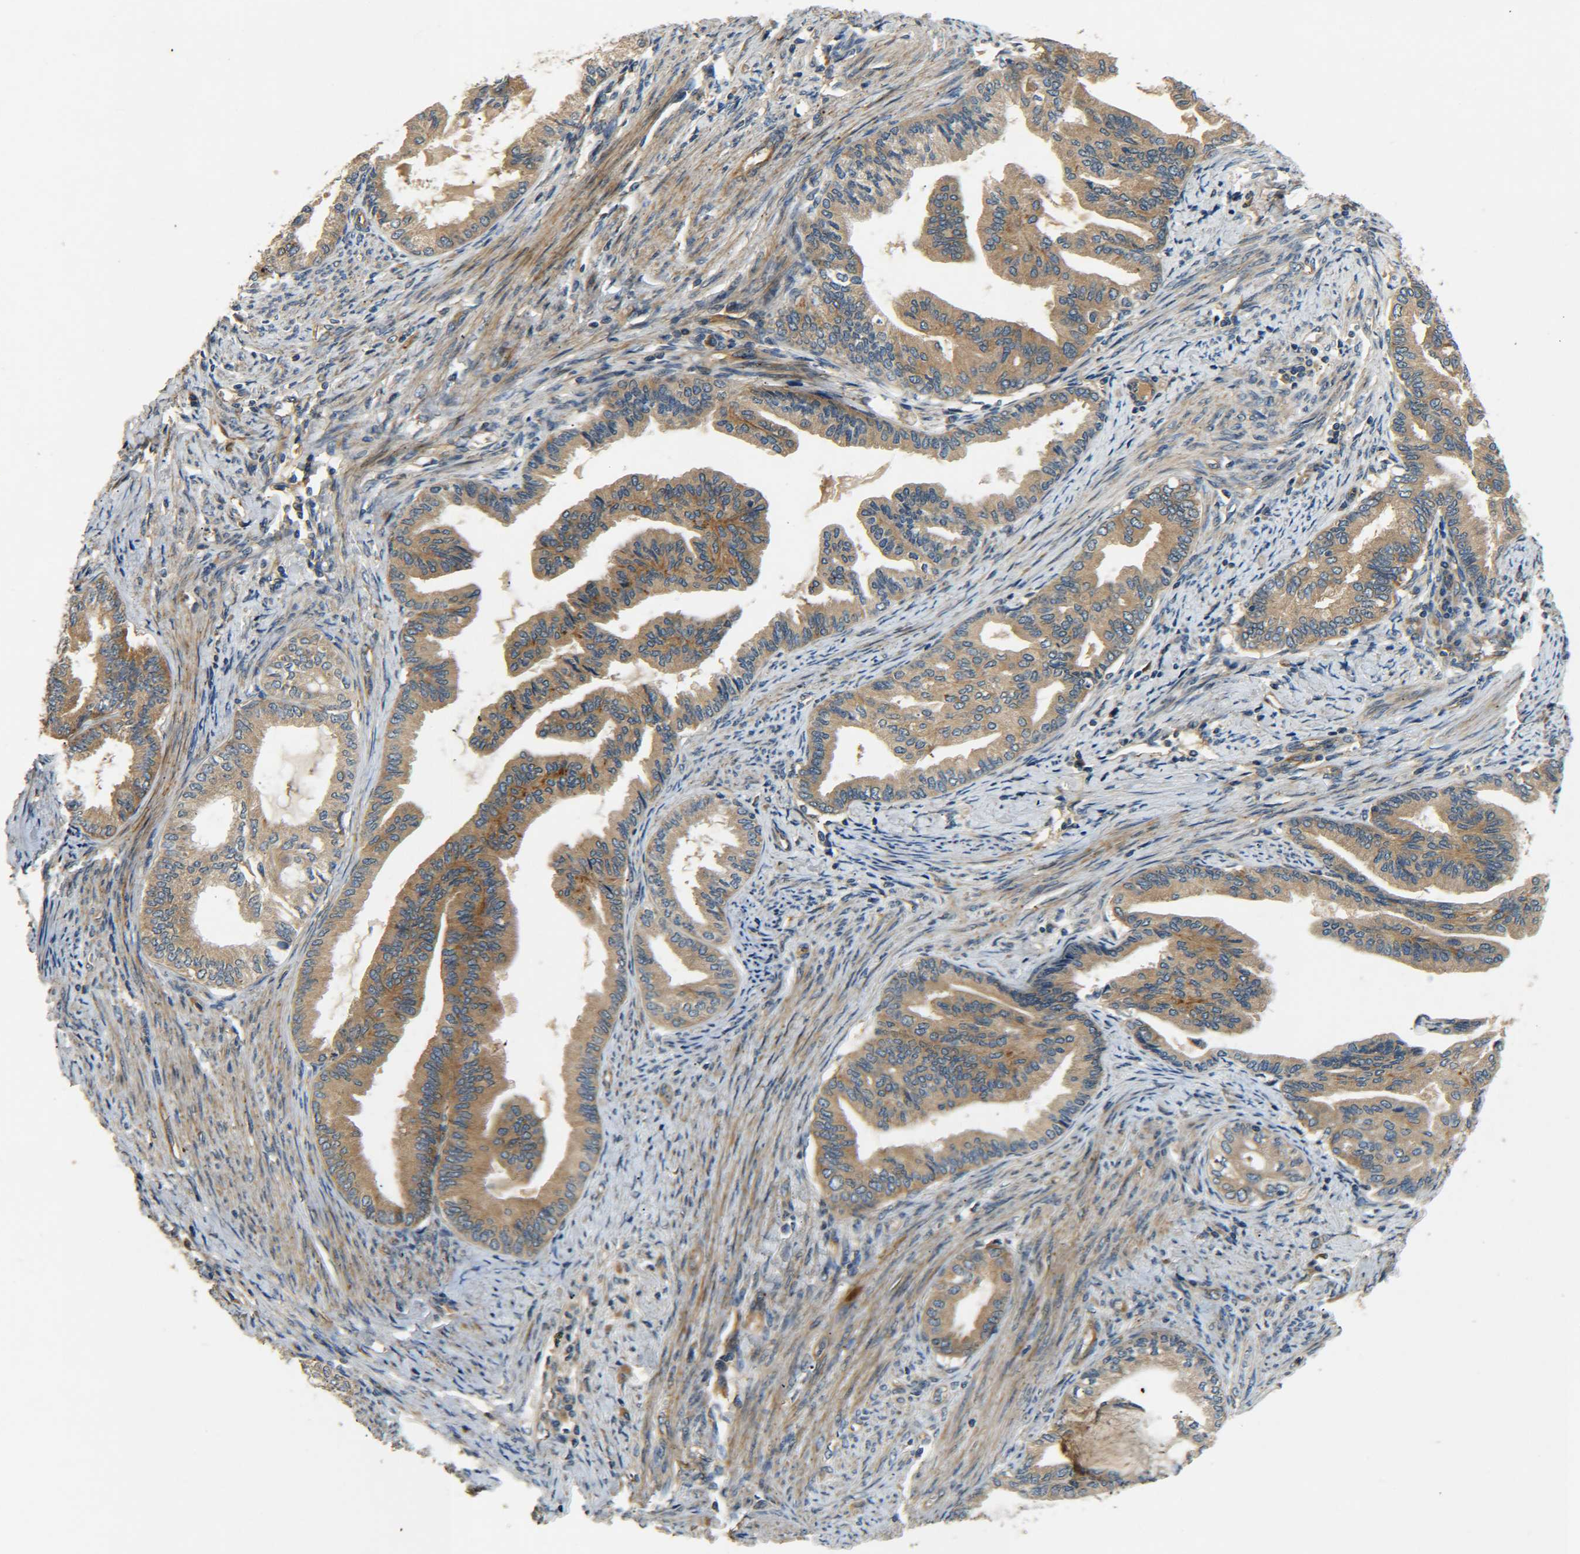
{"staining": {"intensity": "moderate", "quantity": ">75%", "location": "cytoplasmic/membranous"}, "tissue": "endometrial cancer", "cell_type": "Tumor cells", "image_type": "cancer", "snomed": [{"axis": "morphology", "description": "Adenocarcinoma, NOS"}, {"axis": "topography", "description": "Endometrium"}], "caption": "DAB (3,3'-diaminobenzidine) immunohistochemical staining of endometrial cancer (adenocarcinoma) displays moderate cytoplasmic/membranous protein positivity in approximately >75% of tumor cells.", "gene": "LRCH3", "patient": {"sex": "female", "age": 86}}